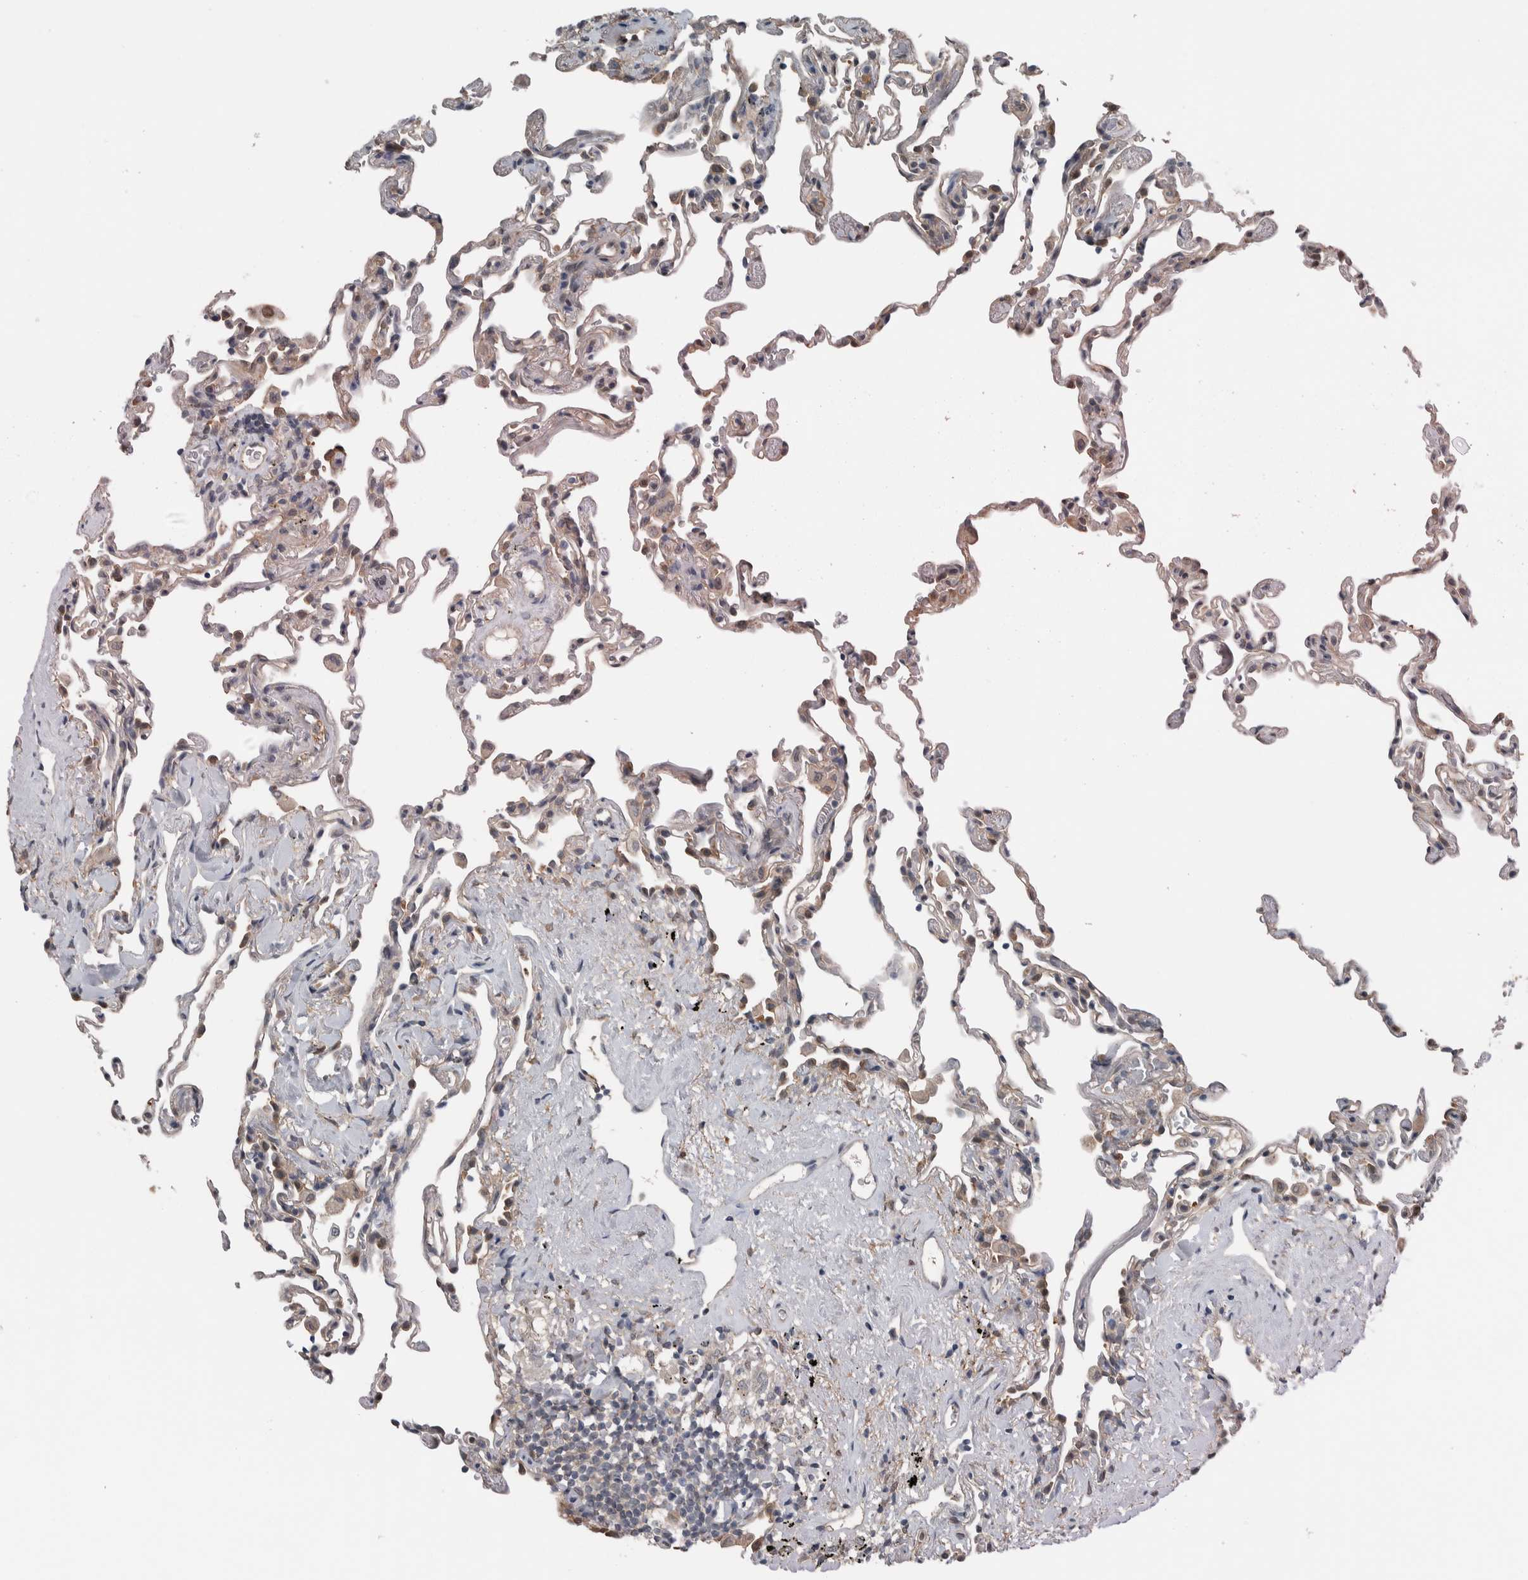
{"staining": {"intensity": "negative", "quantity": "none", "location": "none"}, "tissue": "lung", "cell_type": "Alveolar cells", "image_type": "normal", "snomed": [{"axis": "morphology", "description": "Normal tissue, NOS"}, {"axis": "topography", "description": "Lung"}], "caption": "The immunohistochemistry histopathology image has no significant expression in alveolar cells of lung. Brightfield microscopy of IHC stained with DAB (3,3'-diaminobenzidine) (brown) and hematoxylin (blue), captured at high magnification.", "gene": "ALAD", "patient": {"sex": "male", "age": 59}}